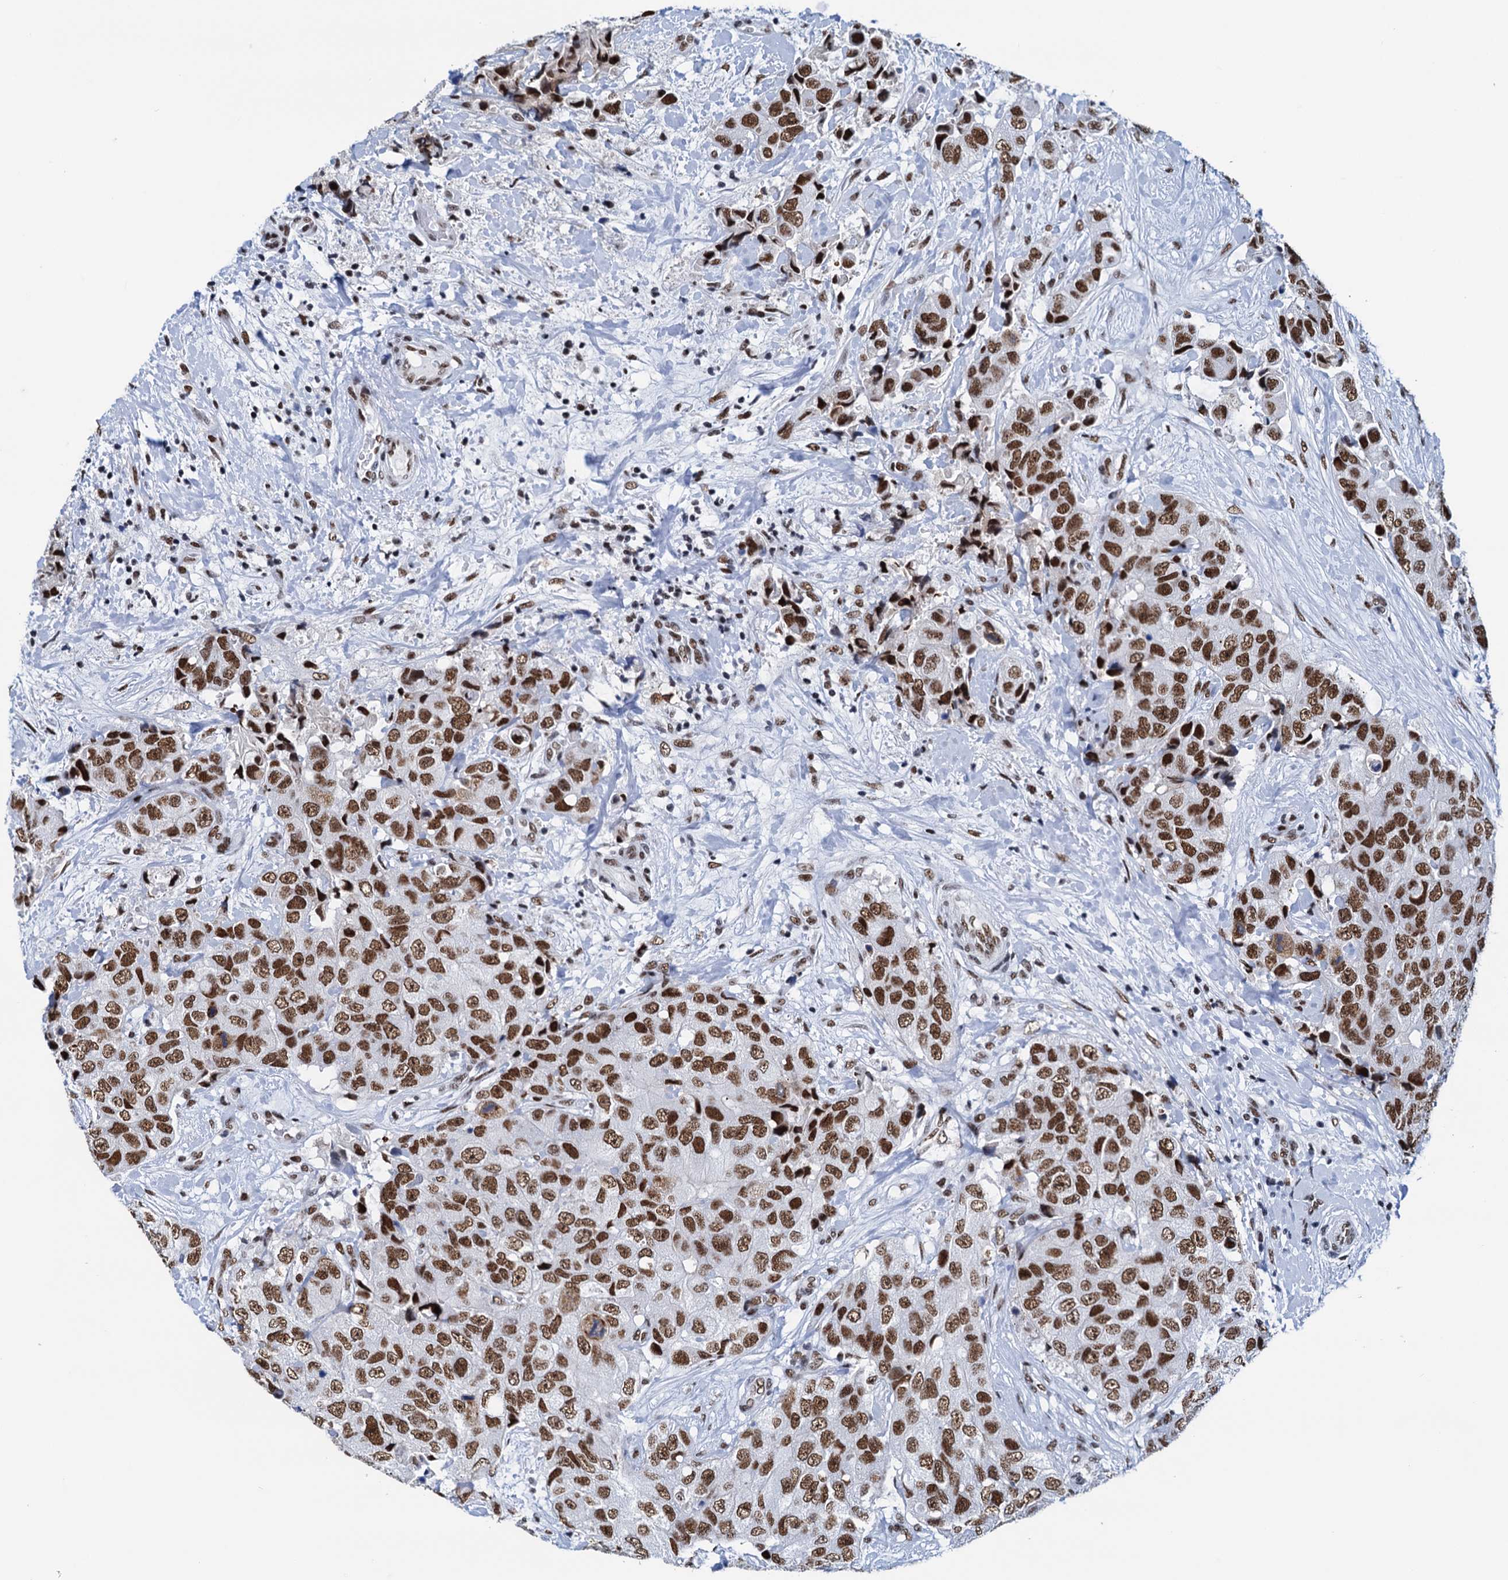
{"staining": {"intensity": "strong", "quantity": ">75%", "location": "nuclear"}, "tissue": "breast cancer", "cell_type": "Tumor cells", "image_type": "cancer", "snomed": [{"axis": "morphology", "description": "Duct carcinoma"}, {"axis": "topography", "description": "Breast"}], "caption": "Breast intraductal carcinoma stained with a protein marker exhibits strong staining in tumor cells.", "gene": "SLTM", "patient": {"sex": "female", "age": 62}}